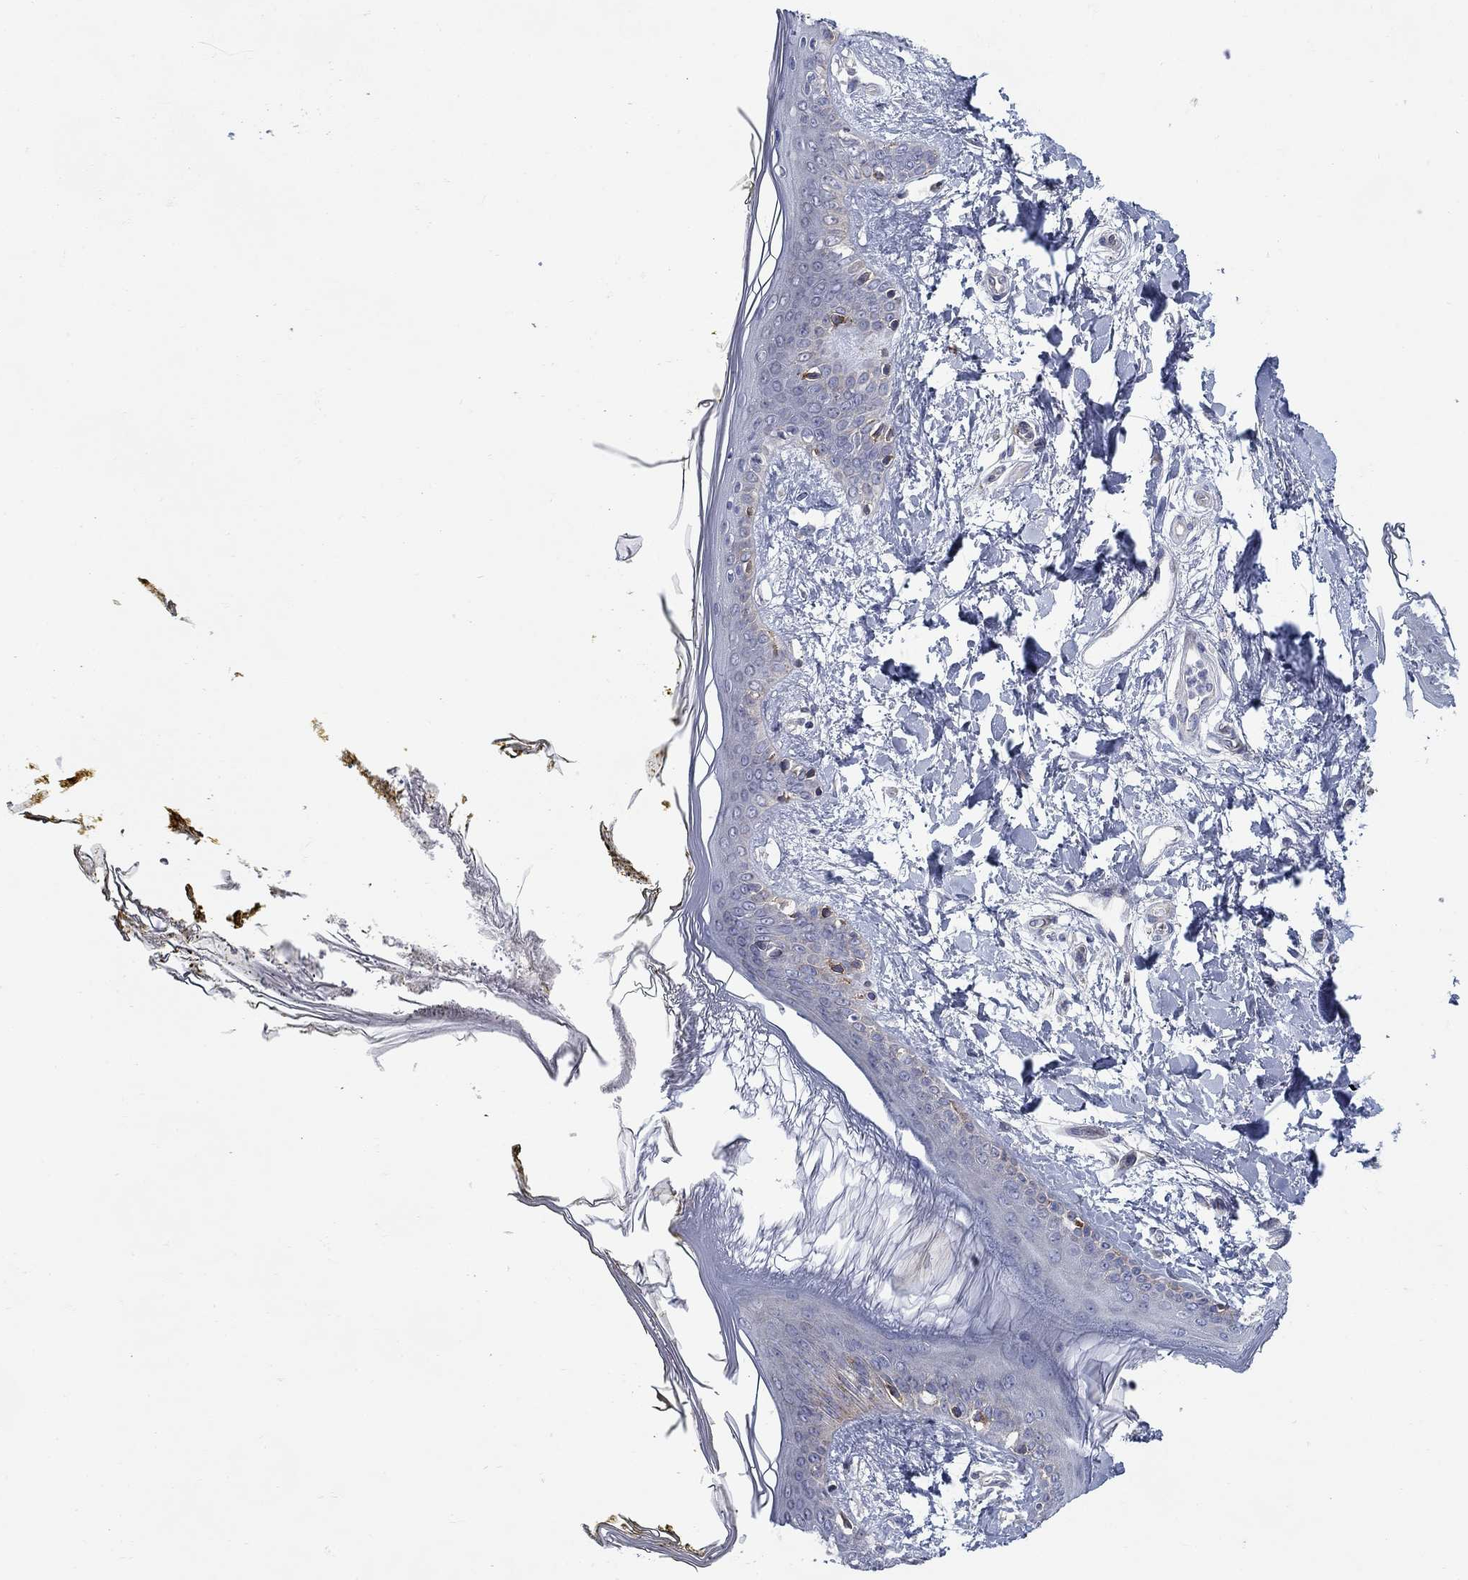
{"staining": {"intensity": "negative", "quantity": "none", "location": "none"}, "tissue": "skin", "cell_type": "Fibroblasts", "image_type": "normal", "snomed": [{"axis": "morphology", "description": "Normal tissue, NOS"}, {"axis": "topography", "description": "Skin"}], "caption": "The micrograph reveals no significant expression in fibroblasts of skin.", "gene": "FXR1", "patient": {"sex": "female", "age": 34}}